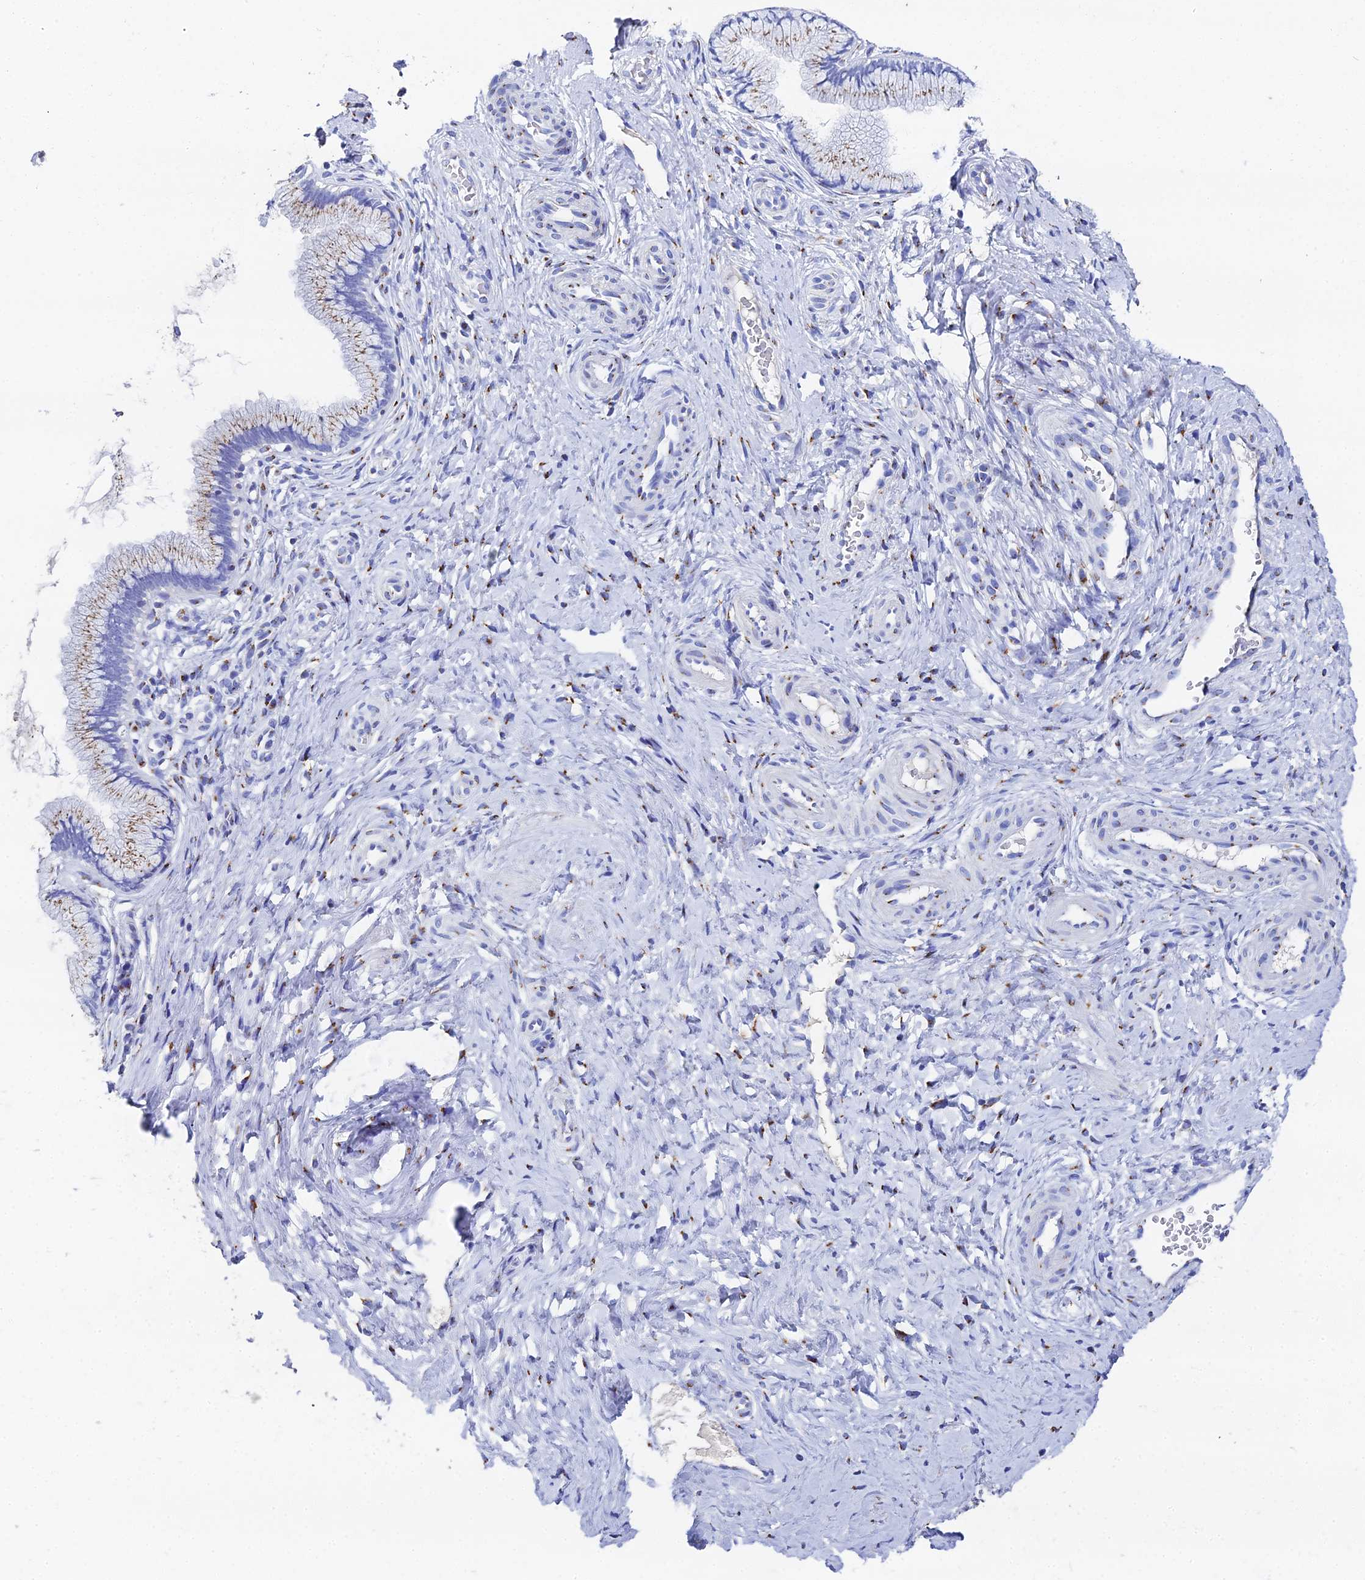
{"staining": {"intensity": "moderate", "quantity": "<25%", "location": "cytoplasmic/membranous"}, "tissue": "cervix", "cell_type": "Glandular cells", "image_type": "normal", "snomed": [{"axis": "morphology", "description": "Normal tissue, NOS"}, {"axis": "topography", "description": "Cervix"}], "caption": "The immunohistochemical stain shows moderate cytoplasmic/membranous expression in glandular cells of unremarkable cervix. (IHC, brightfield microscopy, high magnification).", "gene": "ENSG00000268674", "patient": {"sex": "female", "age": 36}}